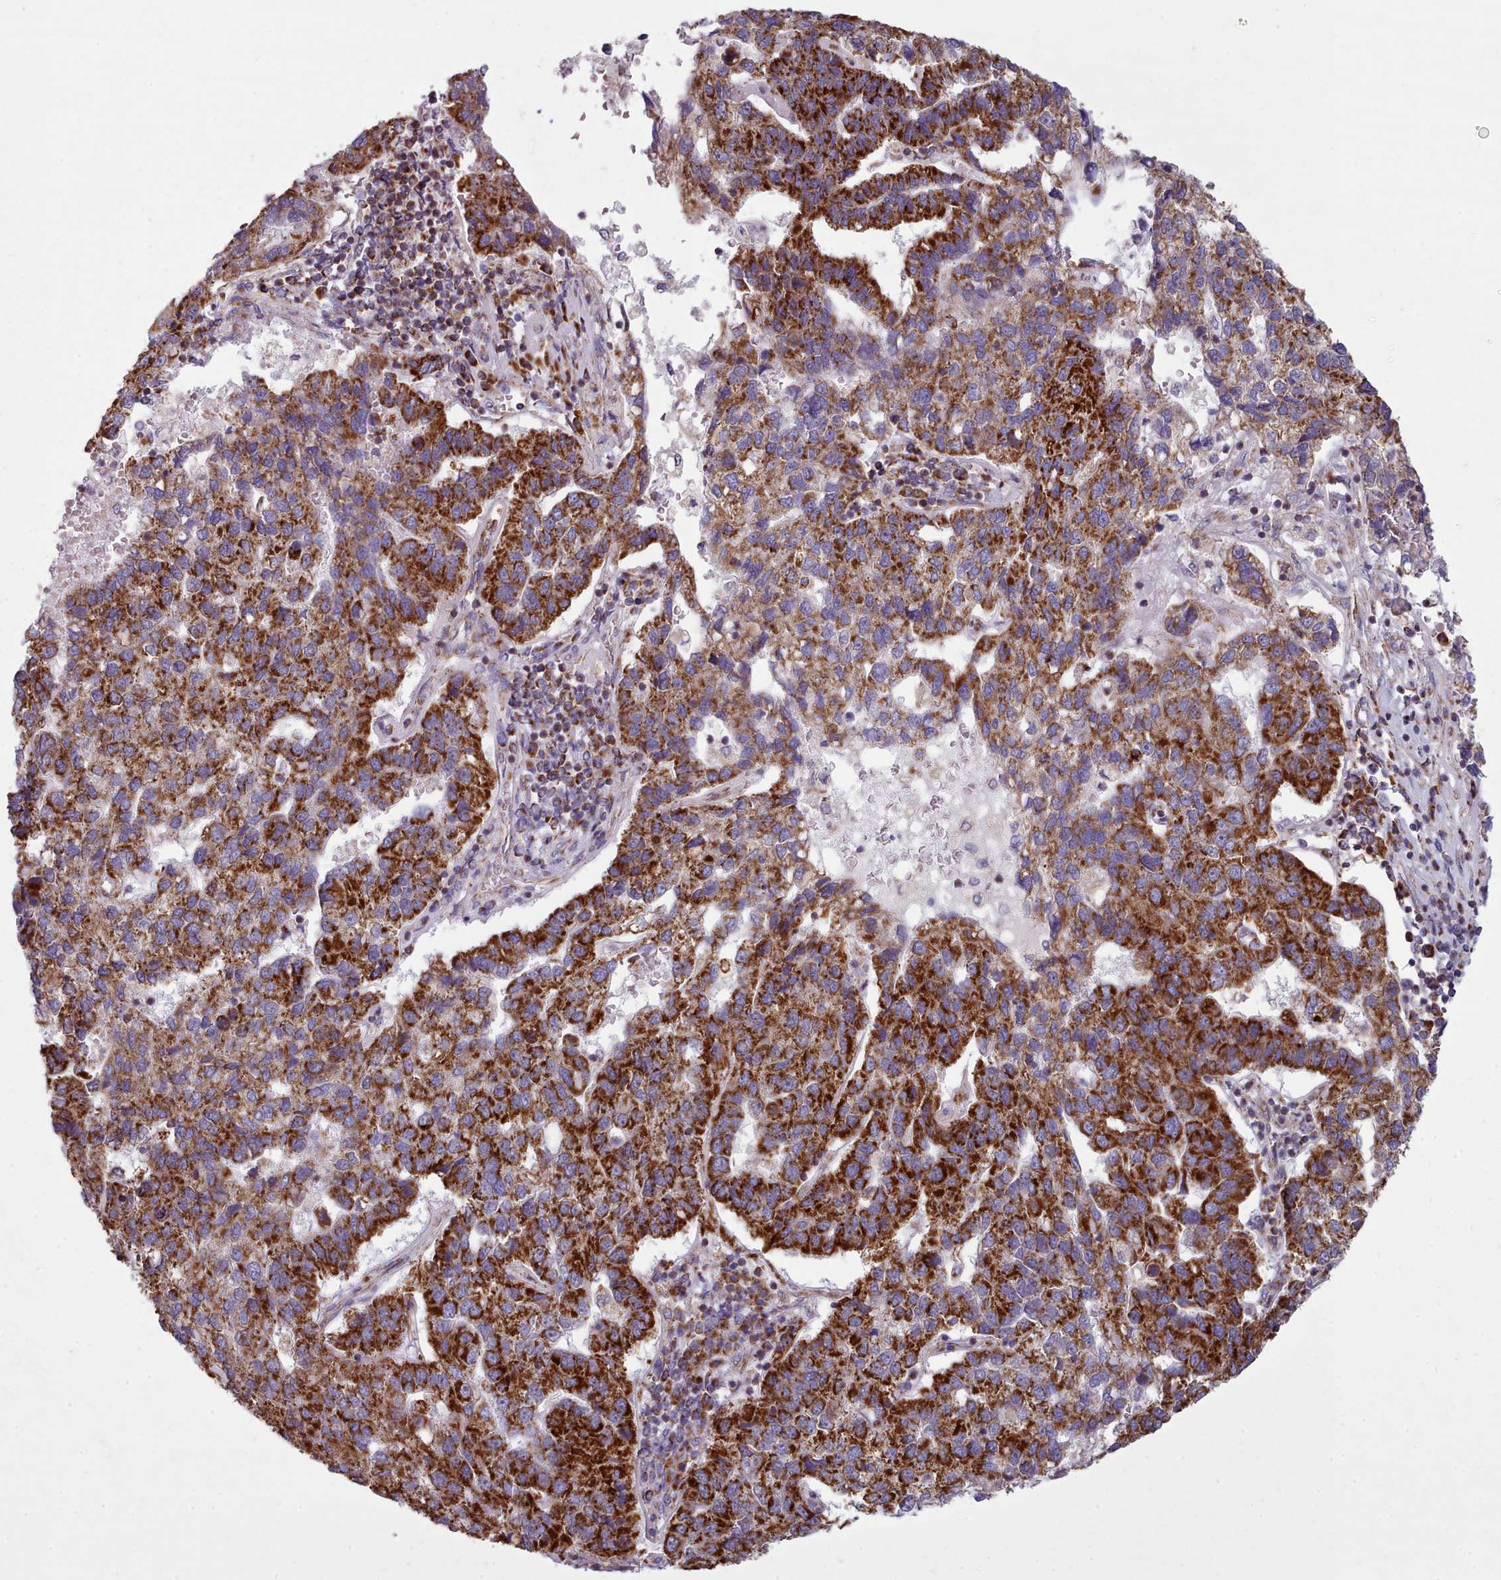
{"staining": {"intensity": "strong", "quantity": ">75%", "location": "cytoplasmic/membranous"}, "tissue": "pancreatic cancer", "cell_type": "Tumor cells", "image_type": "cancer", "snomed": [{"axis": "morphology", "description": "Adenocarcinoma, NOS"}, {"axis": "topography", "description": "Pancreas"}], "caption": "Immunohistochemistry (DAB) staining of pancreatic adenocarcinoma shows strong cytoplasmic/membranous protein staining in about >75% of tumor cells.", "gene": "SRP54", "patient": {"sex": "female", "age": 61}}